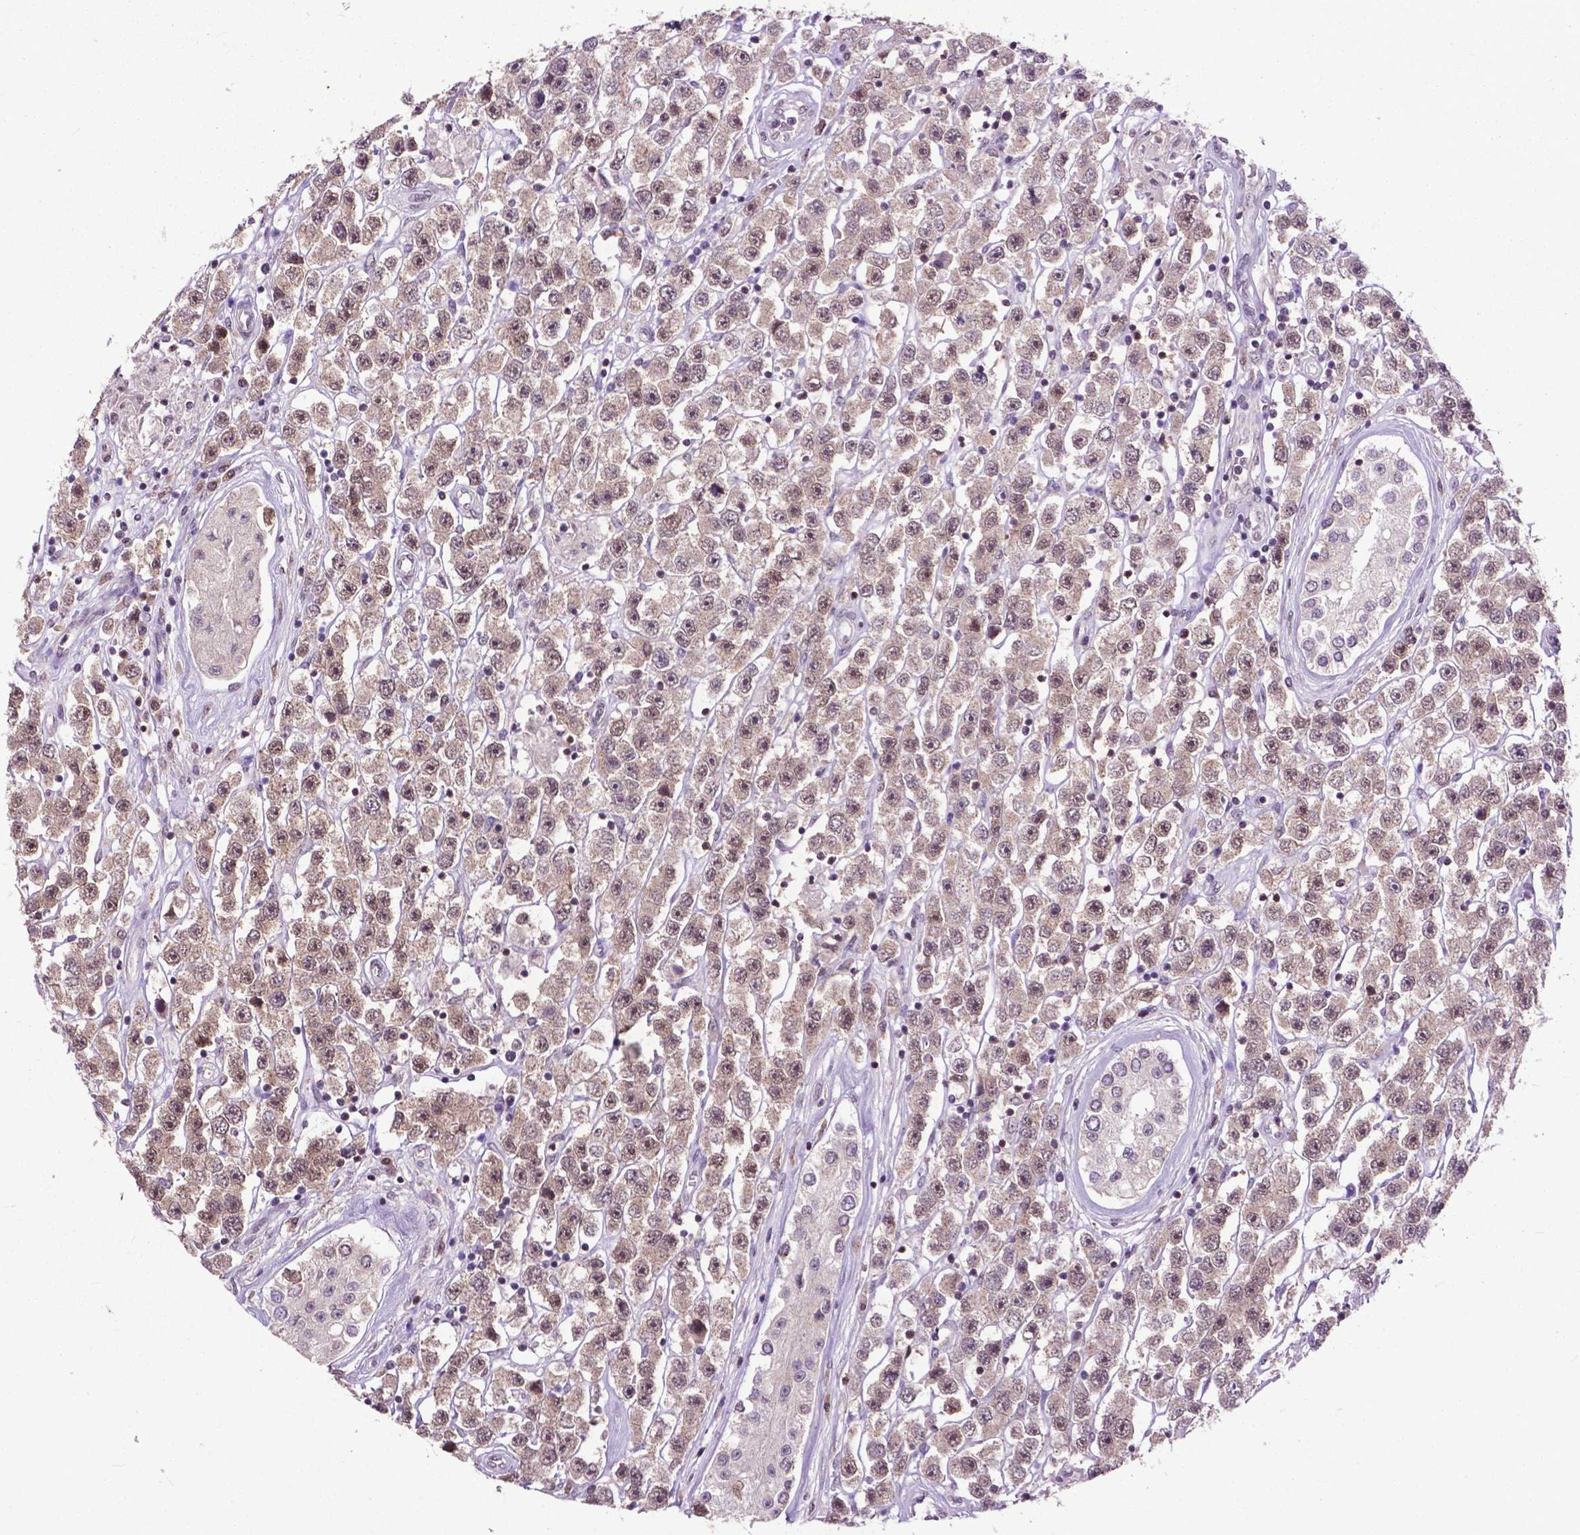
{"staining": {"intensity": "moderate", "quantity": ">75%", "location": "cytoplasmic/membranous,nuclear"}, "tissue": "testis cancer", "cell_type": "Tumor cells", "image_type": "cancer", "snomed": [{"axis": "morphology", "description": "Seminoma, NOS"}, {"axis": "topography", "description": "Testis"}], "caption": "This micrograph exhibits testis cancer (seminoma) stained with immunohistochemistry (IHC) to label a protein in brown. The cytoplasmic/membranous and nuclear of tumor cells show moderate positivity for the protein. Nuclei are counter-stained blue.", "gene": "FAF1", "patient": {"sex": "male", "age": 45}}